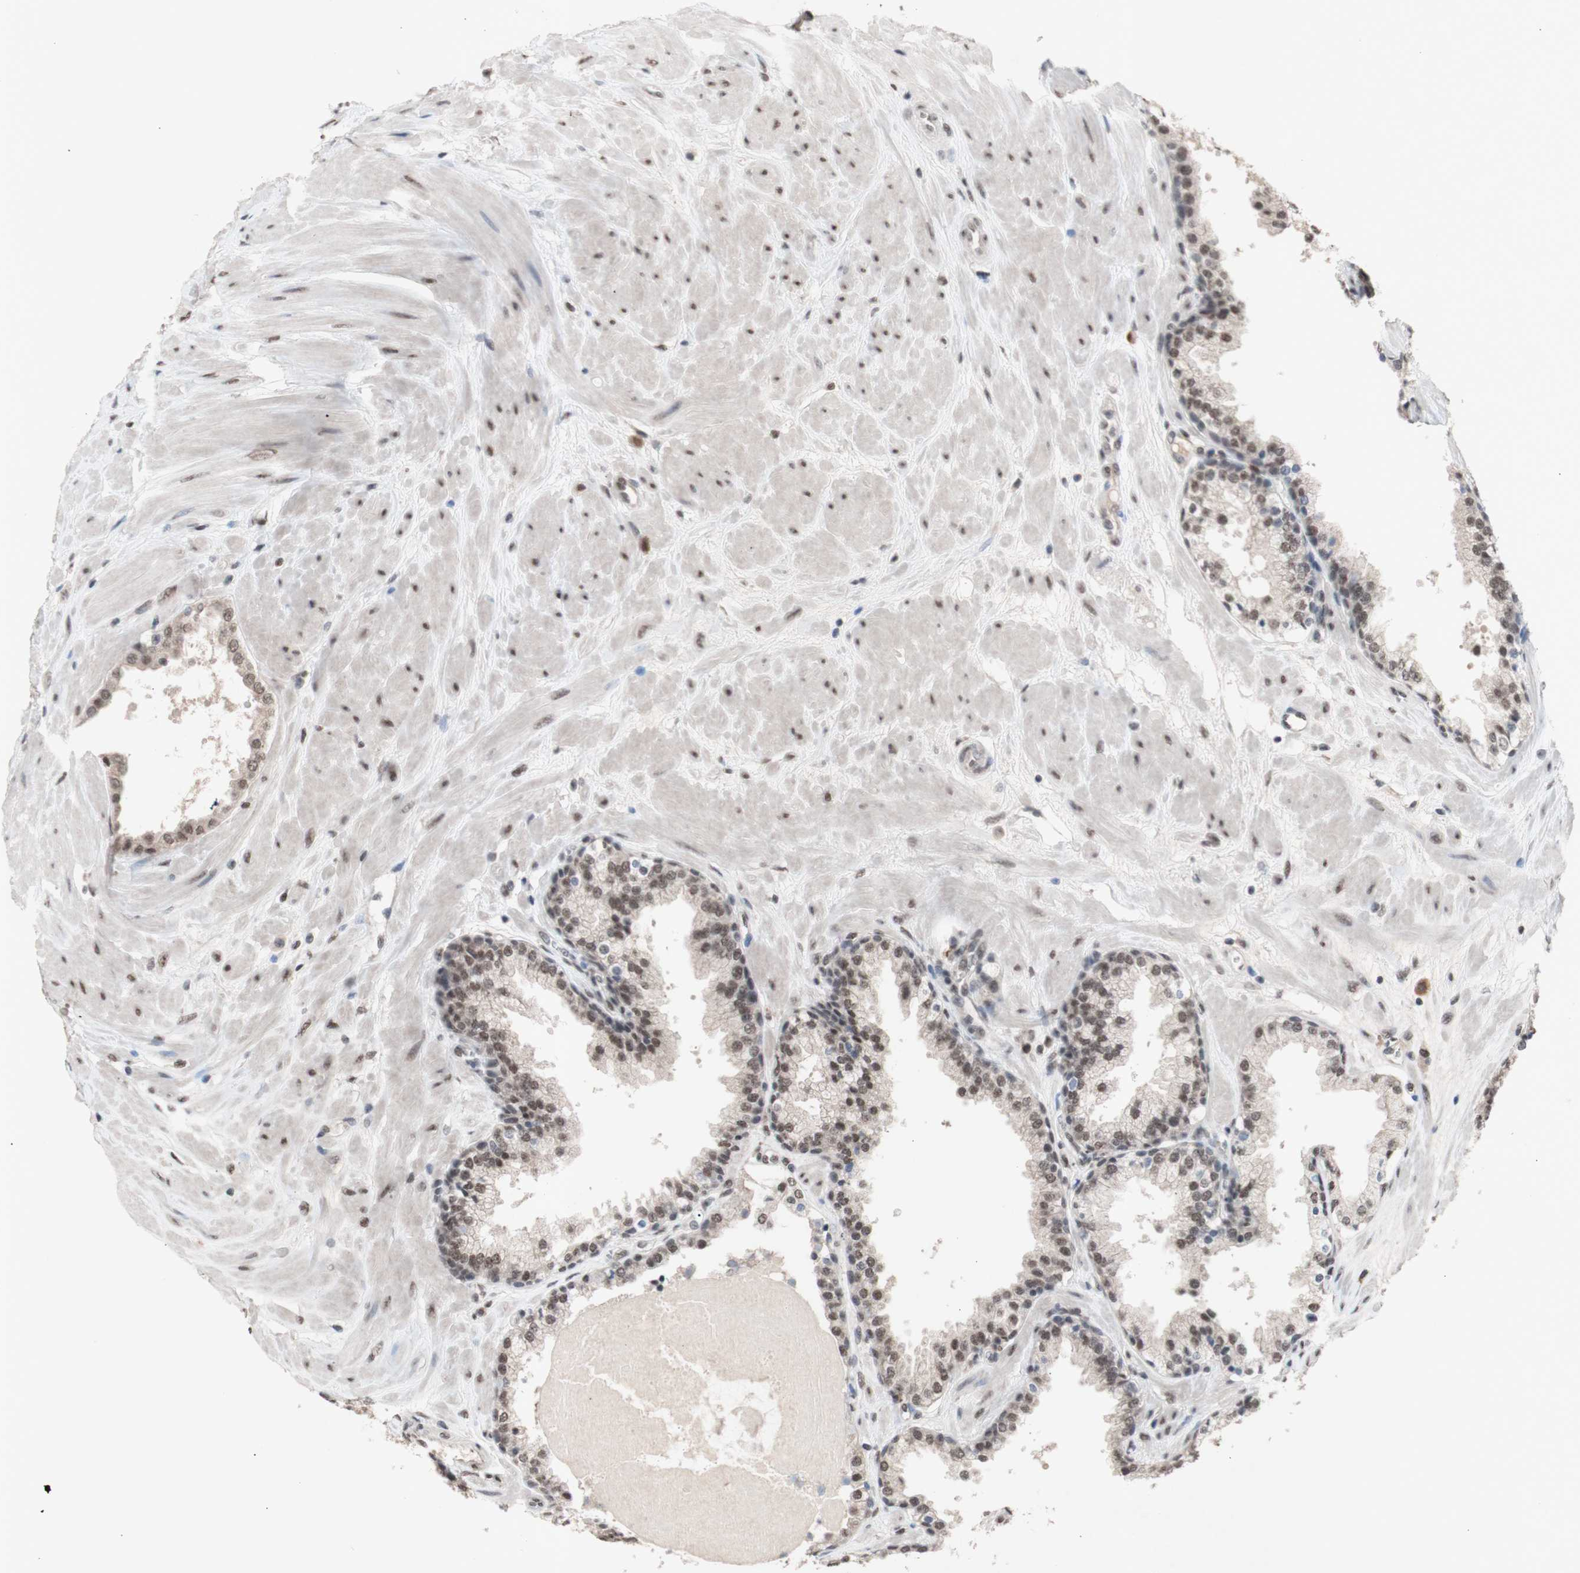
{"staining": {"intensity": "moderate", "quantity": ">75%", "location": "nuclear"}, "tissue": "prostate", "cell_type": "Glandular cells", "image_type": "normal", "snomed": [{"axis": "morphology", "description": "Normal tissue, NOS"}, {"axis": "topography", "description": "Prostate"}], "caption": "IHC (DAB (3,3'-diaminobenzidine)) staining of unremarkable prostate displays moderate nuclear protein expression in about >75% of glandular cells.", "gene": "SFPQ", "patient": {"sex": "male", "age": 51}}